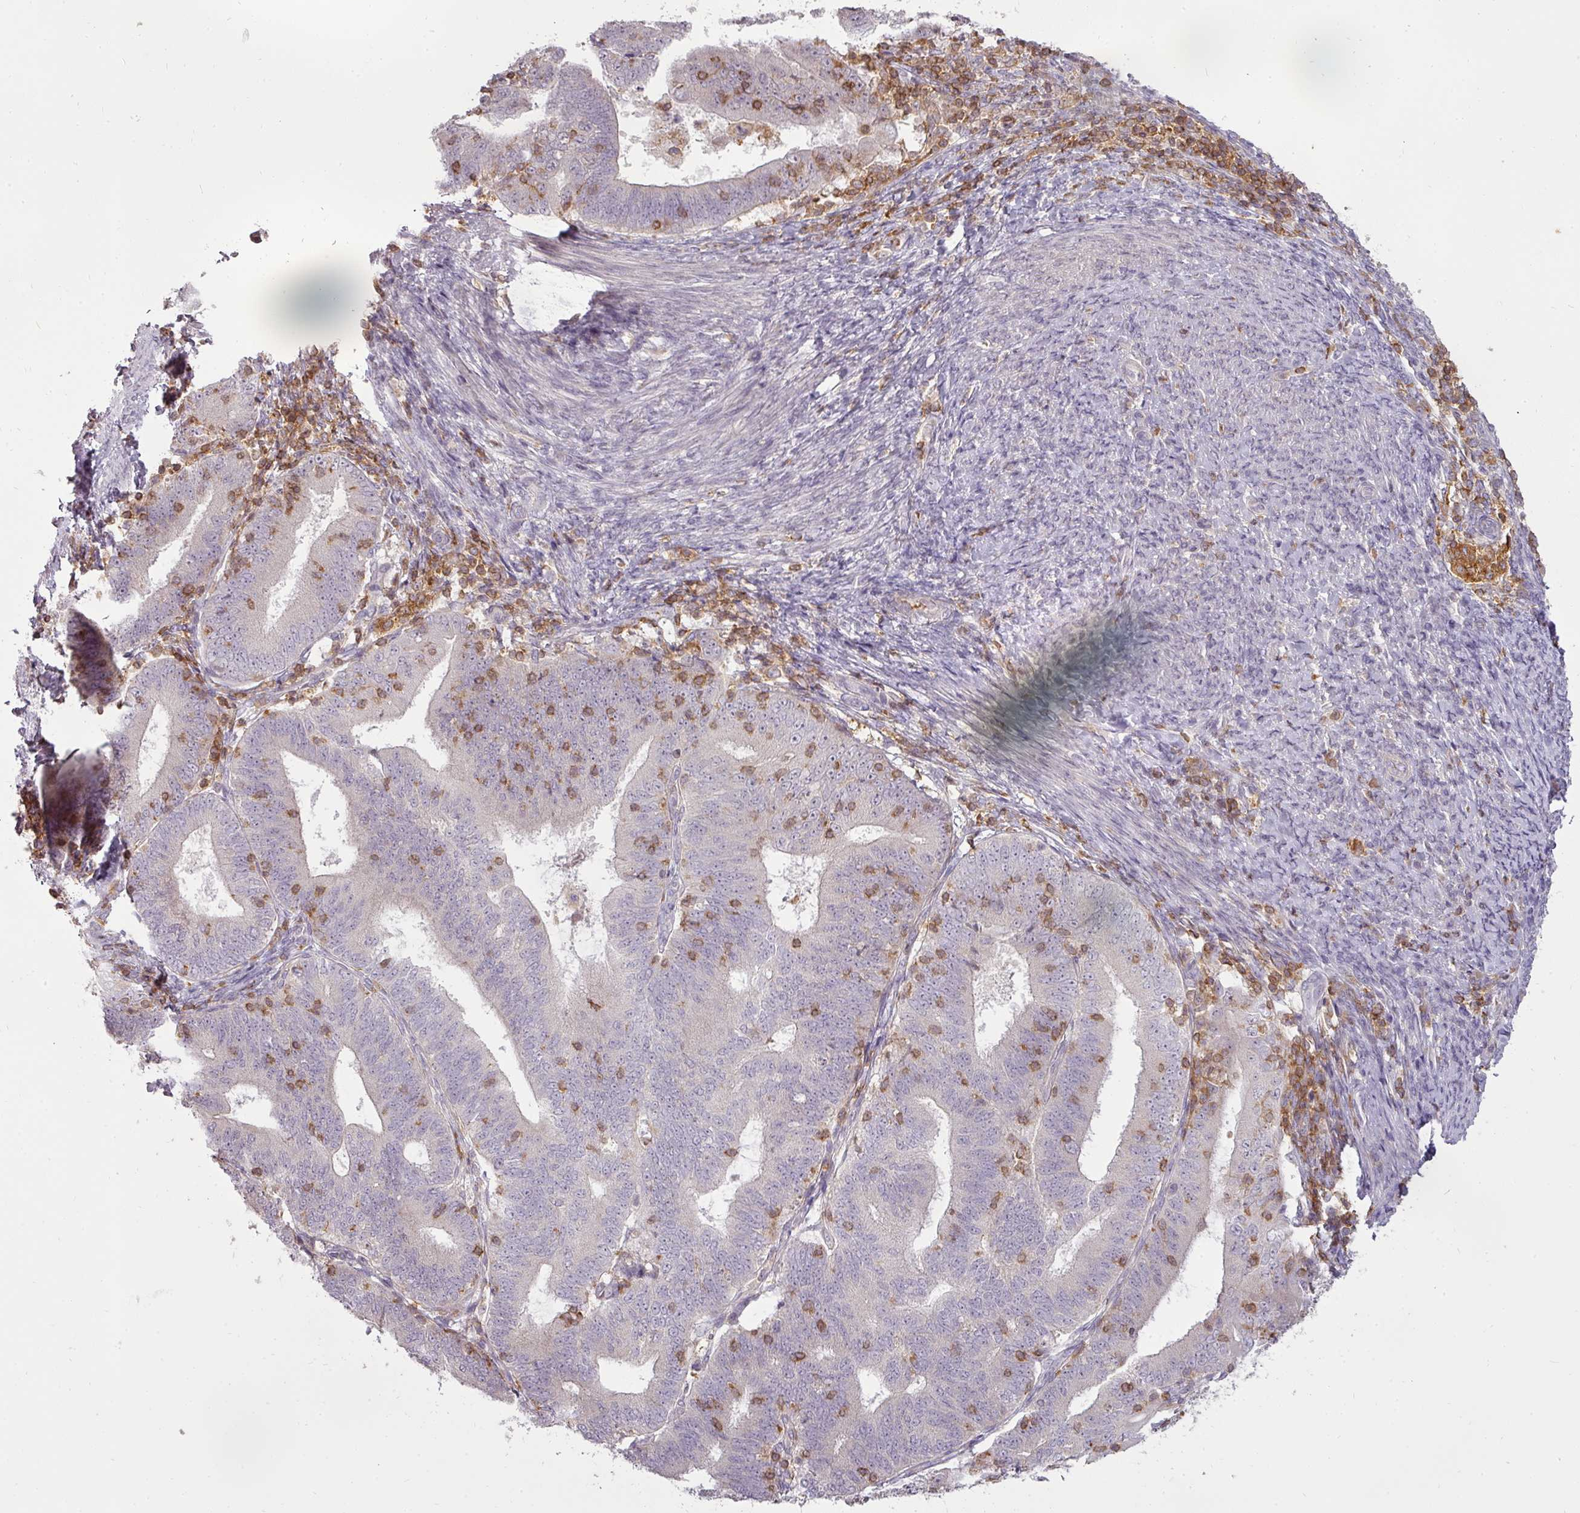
{"staining": {"intensity": "negative", "quantity": "none", "location": "none"}, "tissue": "endometrial cancer", "cell_type": "Tumor cells", "image_type": "cancer", "snomed": [{"axis": "morphology", "description": "Adenocarcinoma, NOS"}, {"axis": "topography", "description": "Endometrium"}], "caption": "Photomicrograph shows no protein expression in tumor cells of endometrial cancer tissue.", "gene": "STK4", "patient": {"sex": "female", "age": 70}}